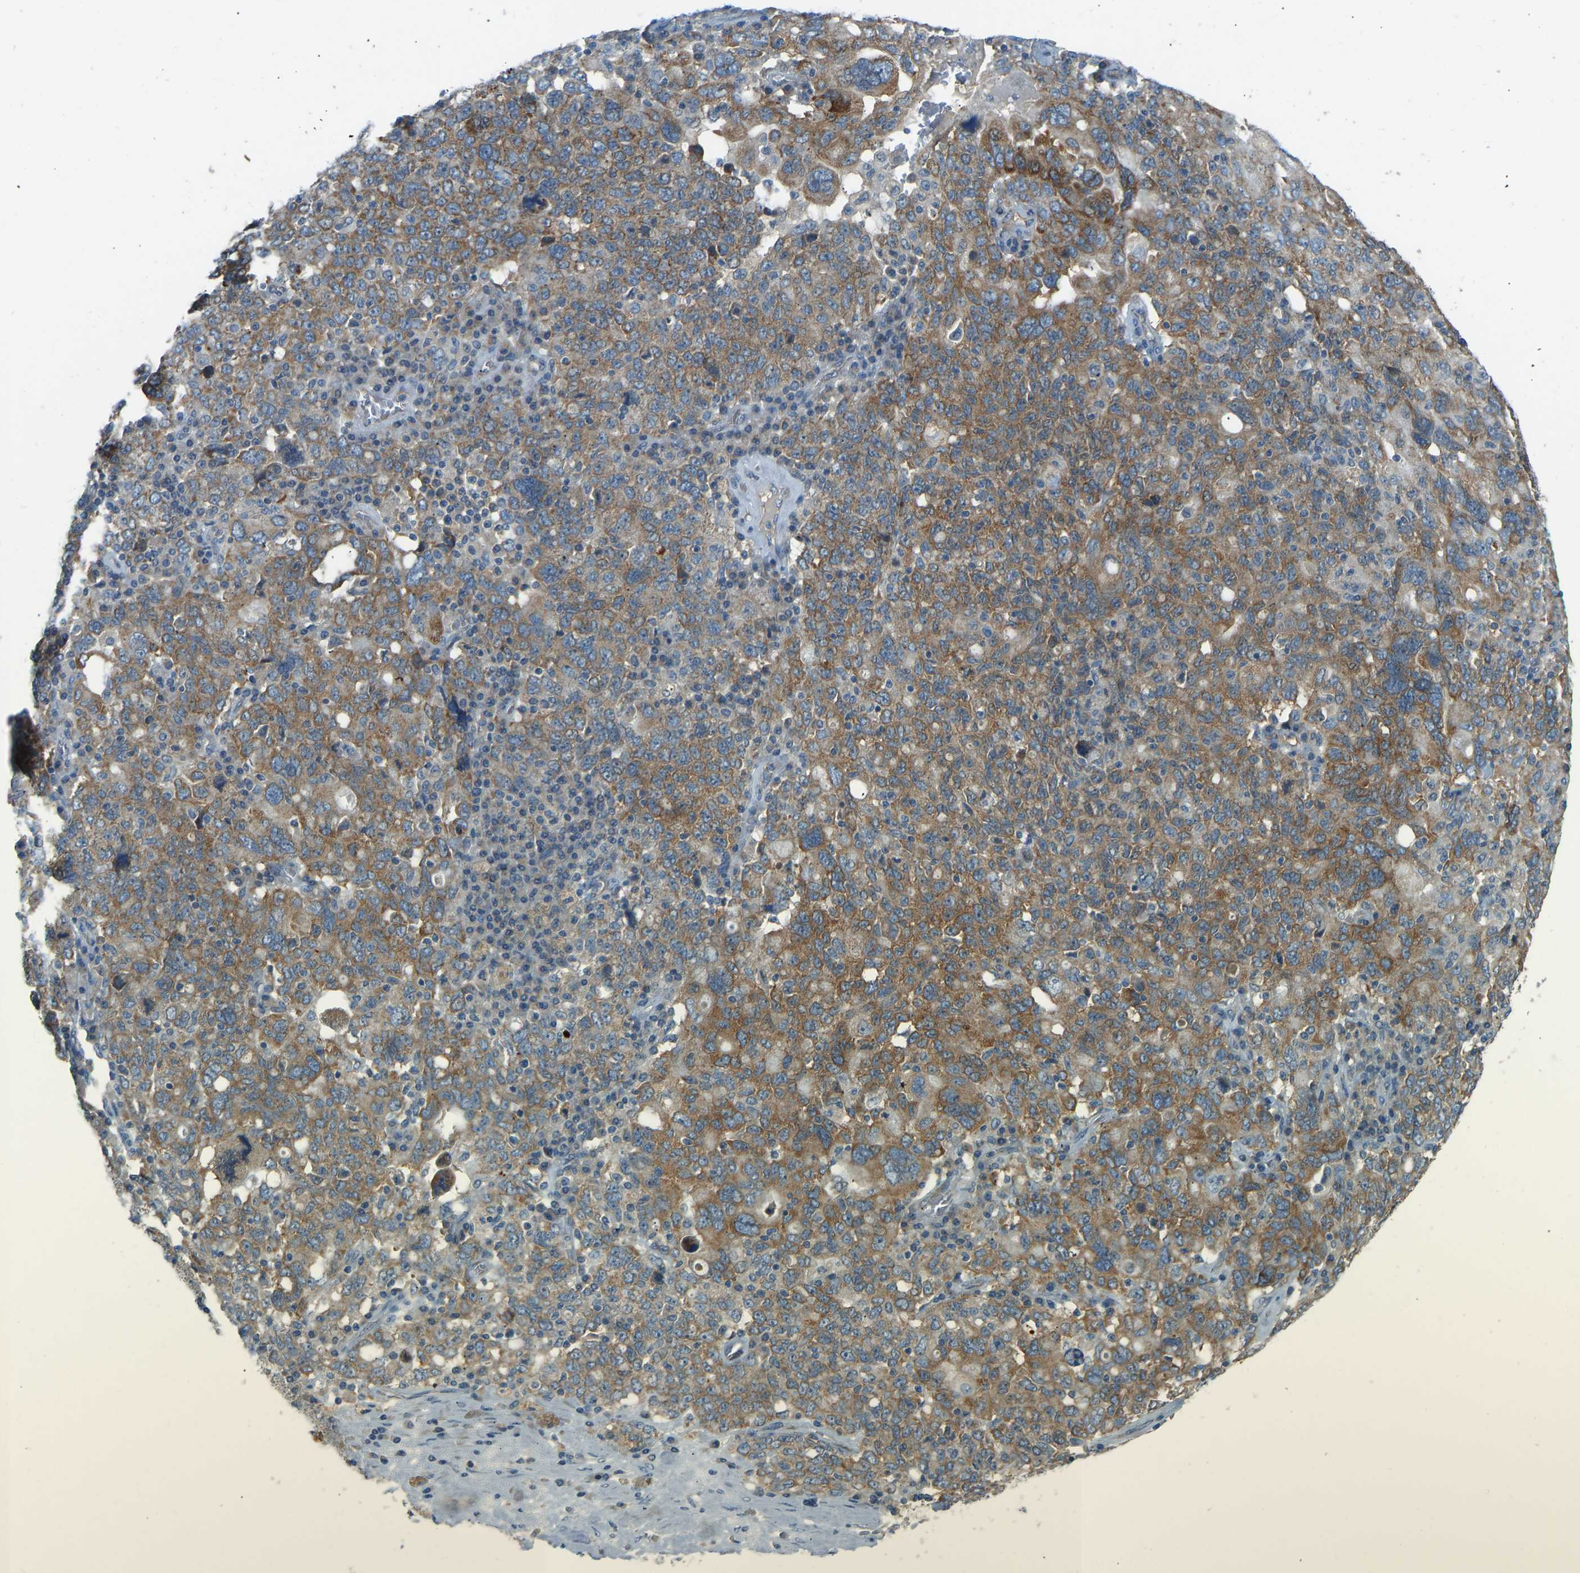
{"staining": {"intensity": "moderate", "quantity": ">75%", "location": "cytoplasmic/membranous"}, "tissue": "ovarian cancer", "cell_type": "Tumor cells", "image_type": "cancer", "snomed": [{"axis": "morphology", "description": "Carcinoma, endometroid"}, {"axis": "topography", "description": "Ovary"}], "caption": "A histopathology image of ovarian cancer stained for a protein exhibits moderate cytoplasmic/membranous brown staining in tumor cells.", "gene": "STAU2", "patient": {"sex": "female", "age": 62}}